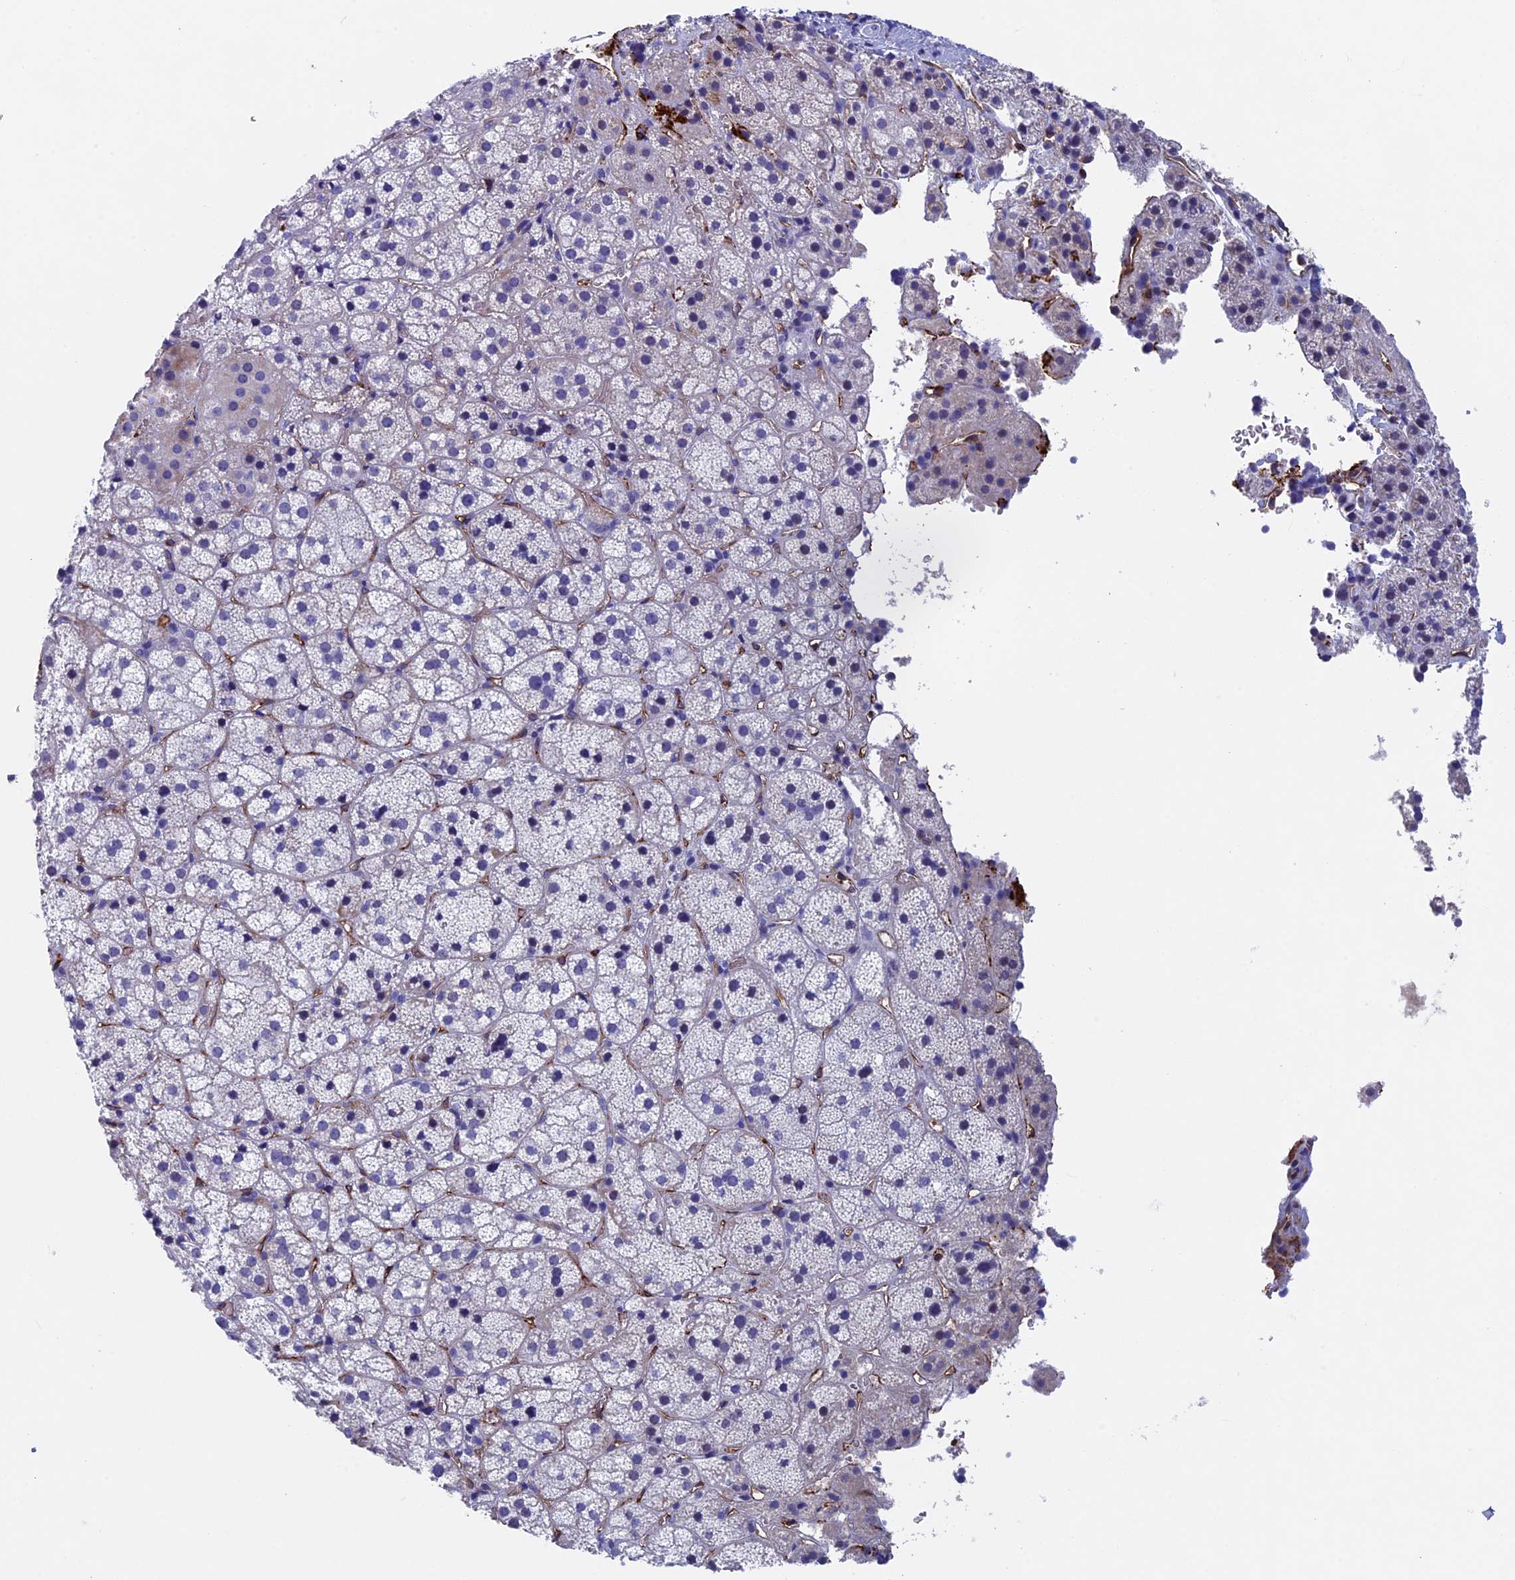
{"staining": {"intensity": "moderate", "quantity": "<25%", "location": "cytoplasmic/membranous"}, "tissue": "adrenal gland", "cell_type": "Glandular cells", "image_type": "normal", "snomed": [{"axis": "morphology", "description": "Normal tissue, NOS"}, {"axis": "topography", "description": "Adrenal gland"}], "caption": "Protein analysis of normal adrenal gland displays moderate cytoplasmic/membranous positivity in about <25% of glandular cells. (DAB IHC, brown staining for protein, blue staining for nuclei).", "gene": "INSYN1", "patient": {"sex": "female", "age": 44}}